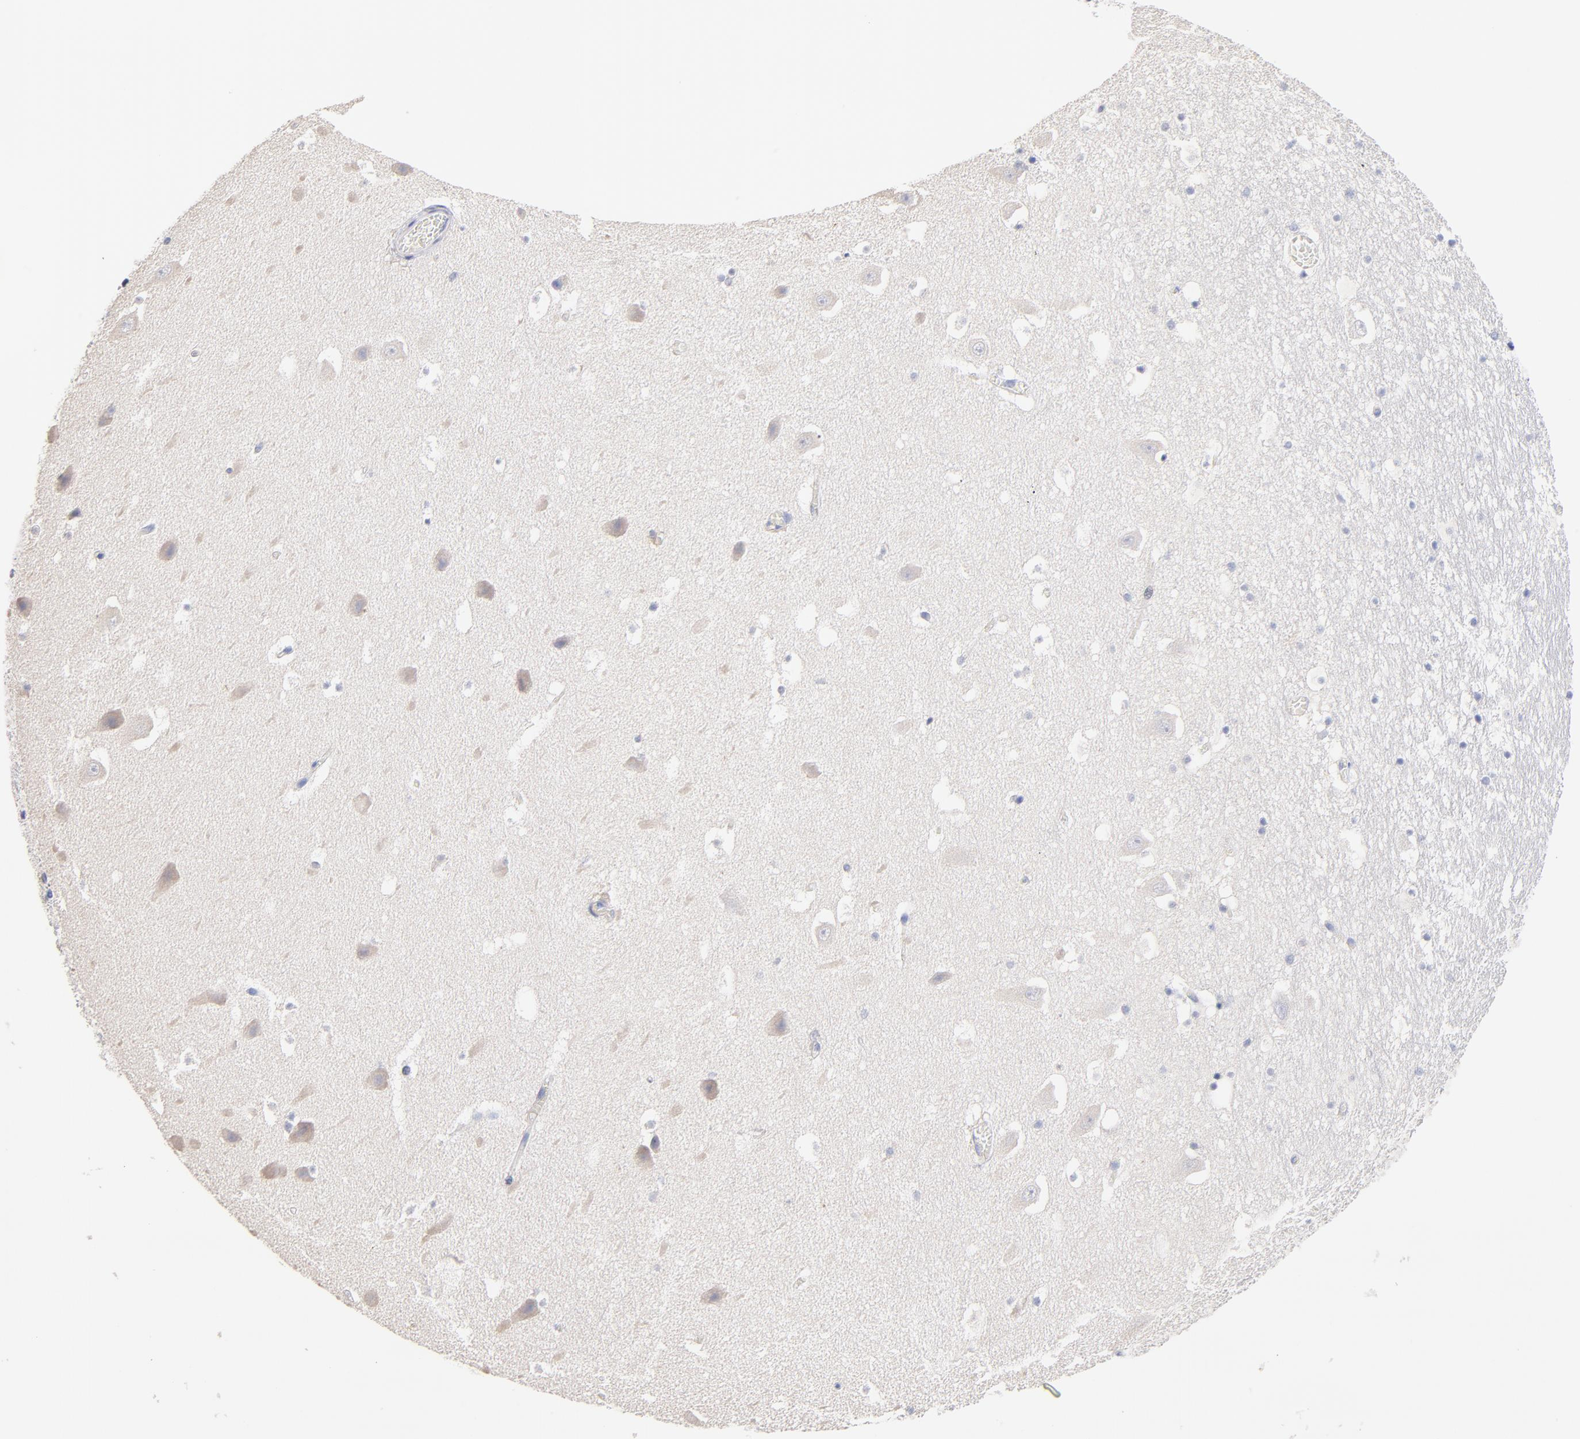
{"staining": {"intensity": "negative", "quantity": "none", "location": "none"}, "tissue": "hippocampus", "cell_type": "Glial cells", "image_type": "normal", "snomed": [{"axis": "morphology", "description": "Normal tissue, NOS"}, {"axis": "topography", "description": "Hippocampus"}], "caption": "A high-resolution micrograph shows IHC staining of benign hippocampus, which demonstrates no significant expression in glial cells. (Stains: DAB (3,3'-diaminobenzidine) IHC with hematoxylin counter stain, Microscopy: brightfield microscopy at high magnification).", "gene": "TWNK", "patient": {"sex": "male", "age": 45}}